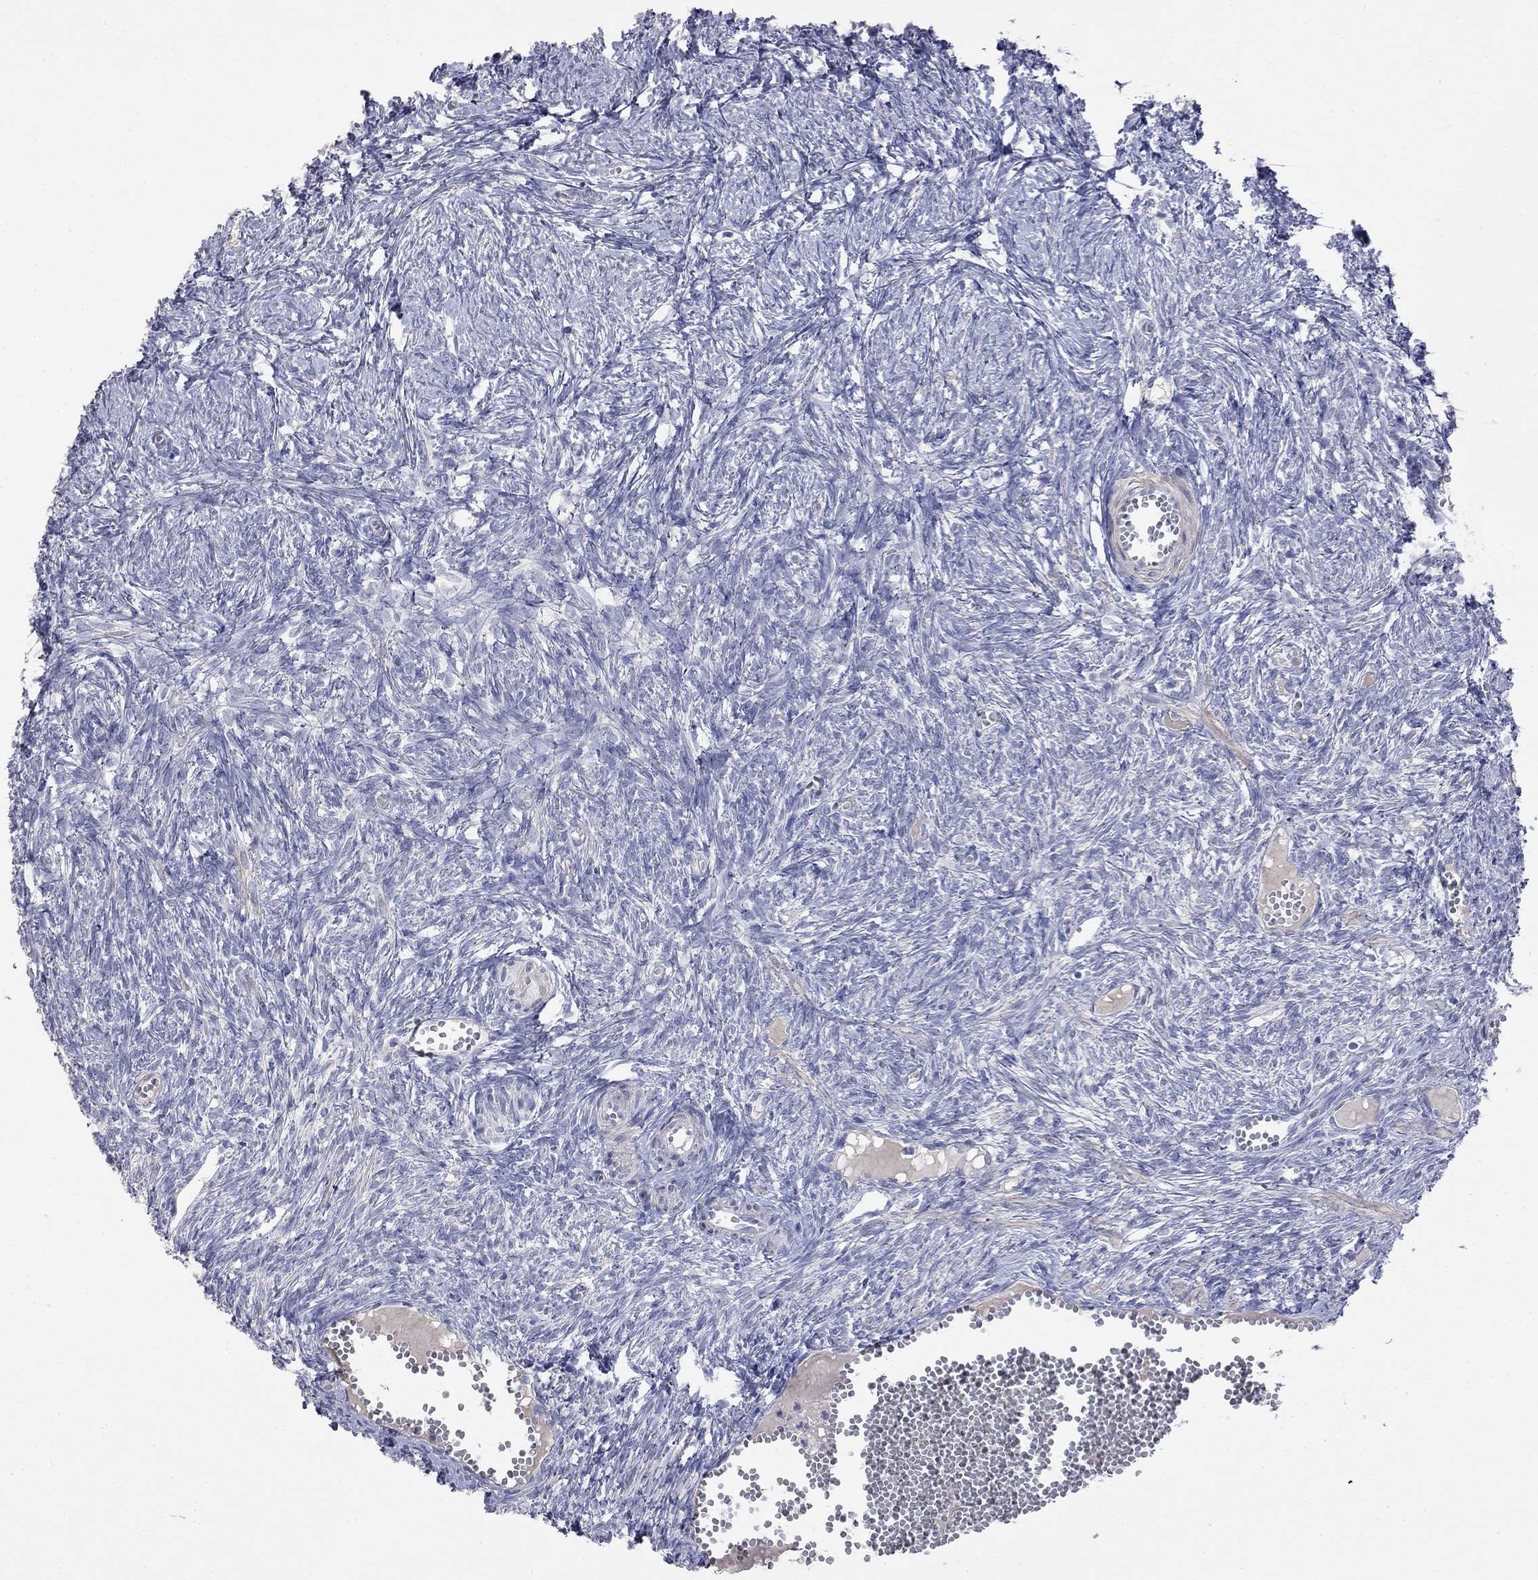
{"staining": {"intensity": "negative", "quantity": "none", "location": "none"}, "tissue": "ovary", "cell_type": "Follicle cells", "image_type": "normal", "snomed": [{"axis": "morphology", "description": "Normal tissue, NOS"}, {"axis": "topography", "description": "Ovary"}], "caption": "Immunohistochemistry photomicrograph of normal ovary: human ovary stained with DAB displays no significant protein positivity in follicle cells. (Brightfield microscopy of DAB (3,3'-diaminobenzidine) IHC at high magnification).", "gene": "CKAP2", "patient": {"sex": "female", "age": 43}}